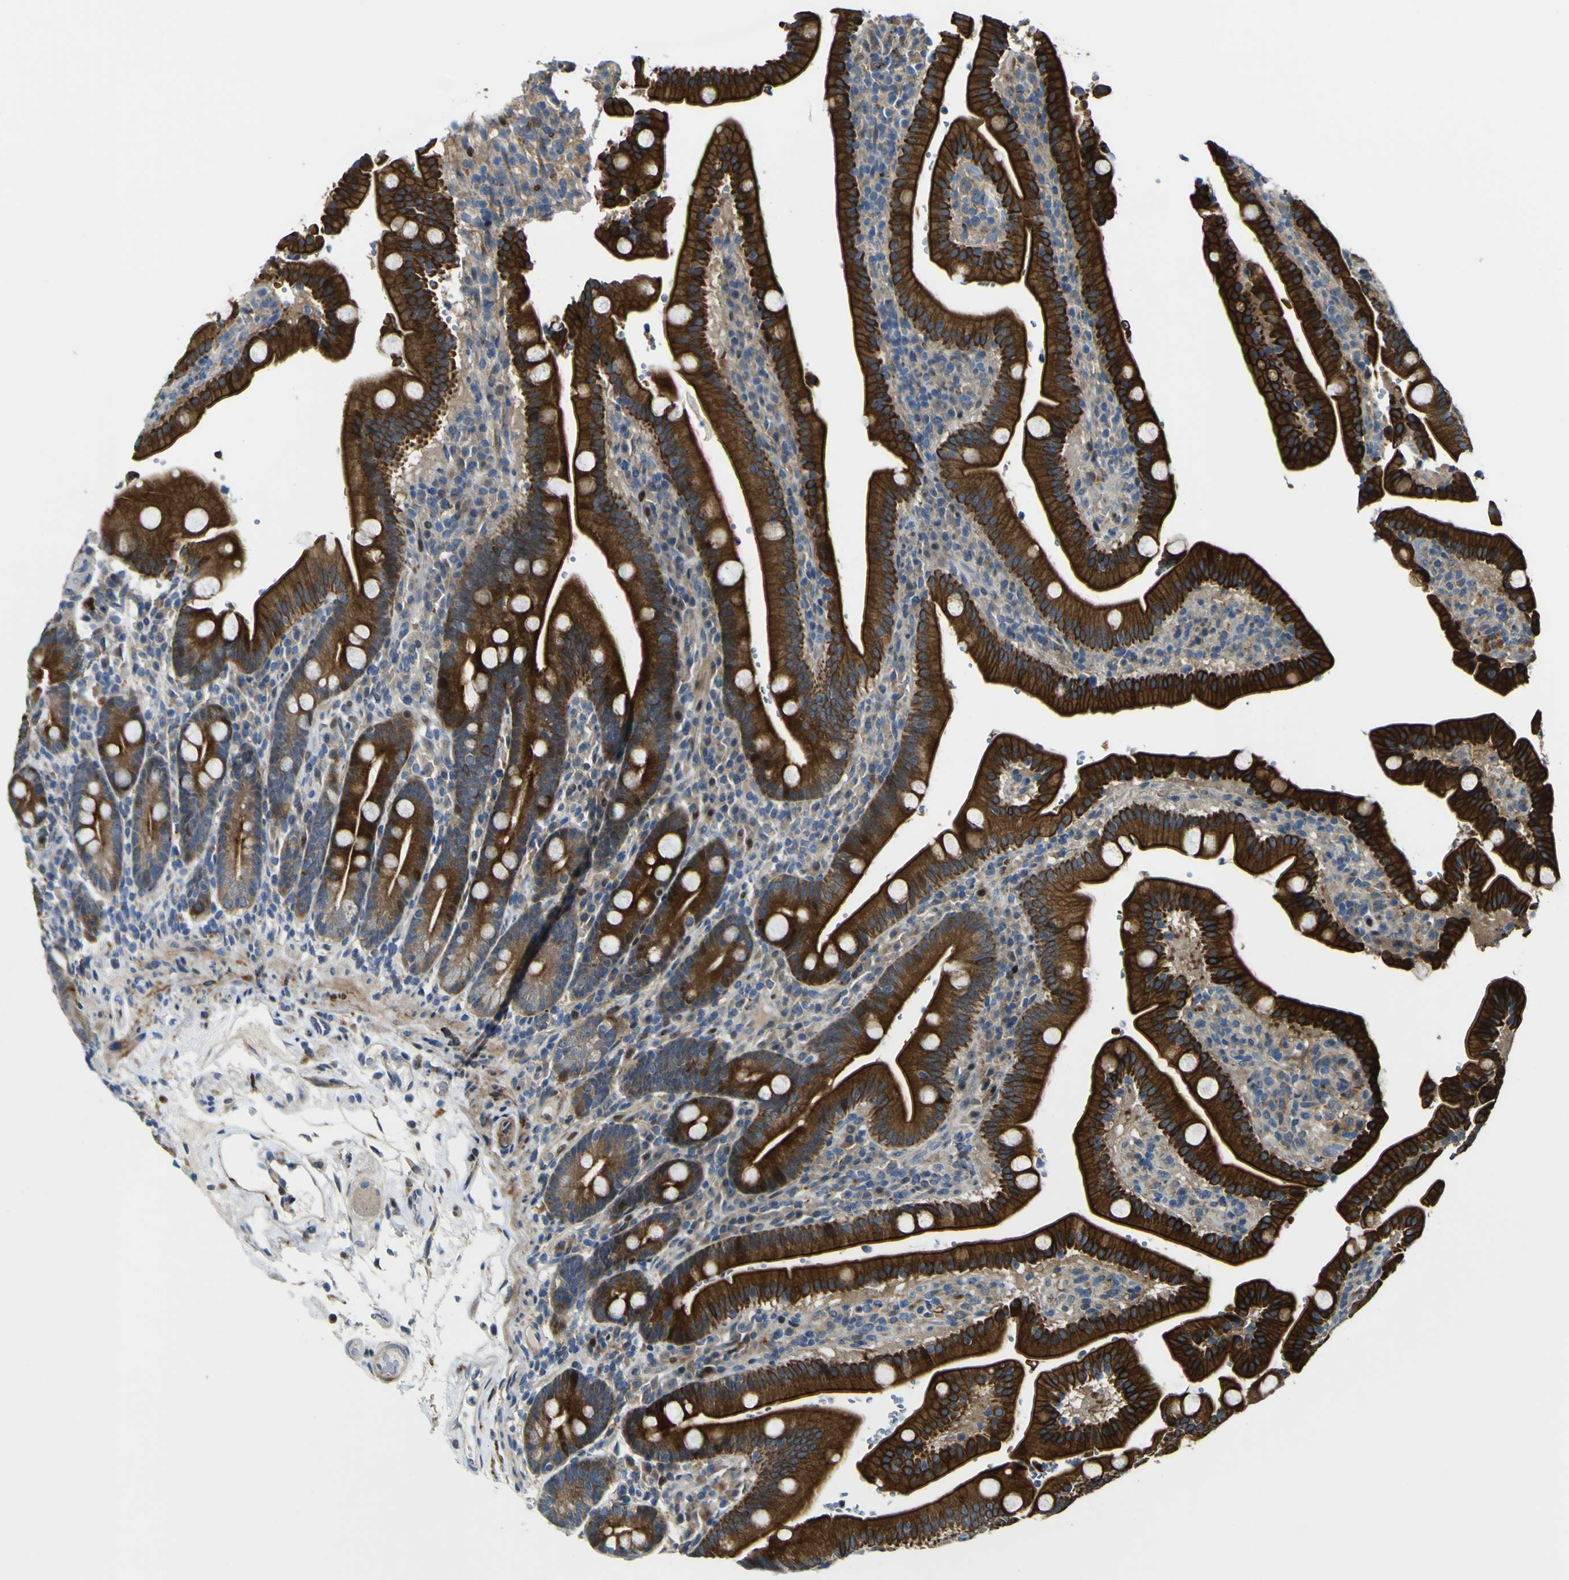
{"staining": {"intensity": "strong", "quantity": ">75%", "location": "cytoplasmic/membranous"}, "tissue": "duodenum", "cell_type": "Glandular cells", "image_type": "normal", "snomed": [{"axis": "morphology", "description": "Normal tissue, NOS"}, {"axis": "topography", "description": "Small intestine, NOS"}], "caption": "Immunohistochemical staining of normal human duodenum demonstrates strong cytoplasmic/membranous protein expression in about >75% of glandular cells. Nuclei are stained in blue.", "gene": "LBHD1", "patient": {"sex": "female", "age": 71}}